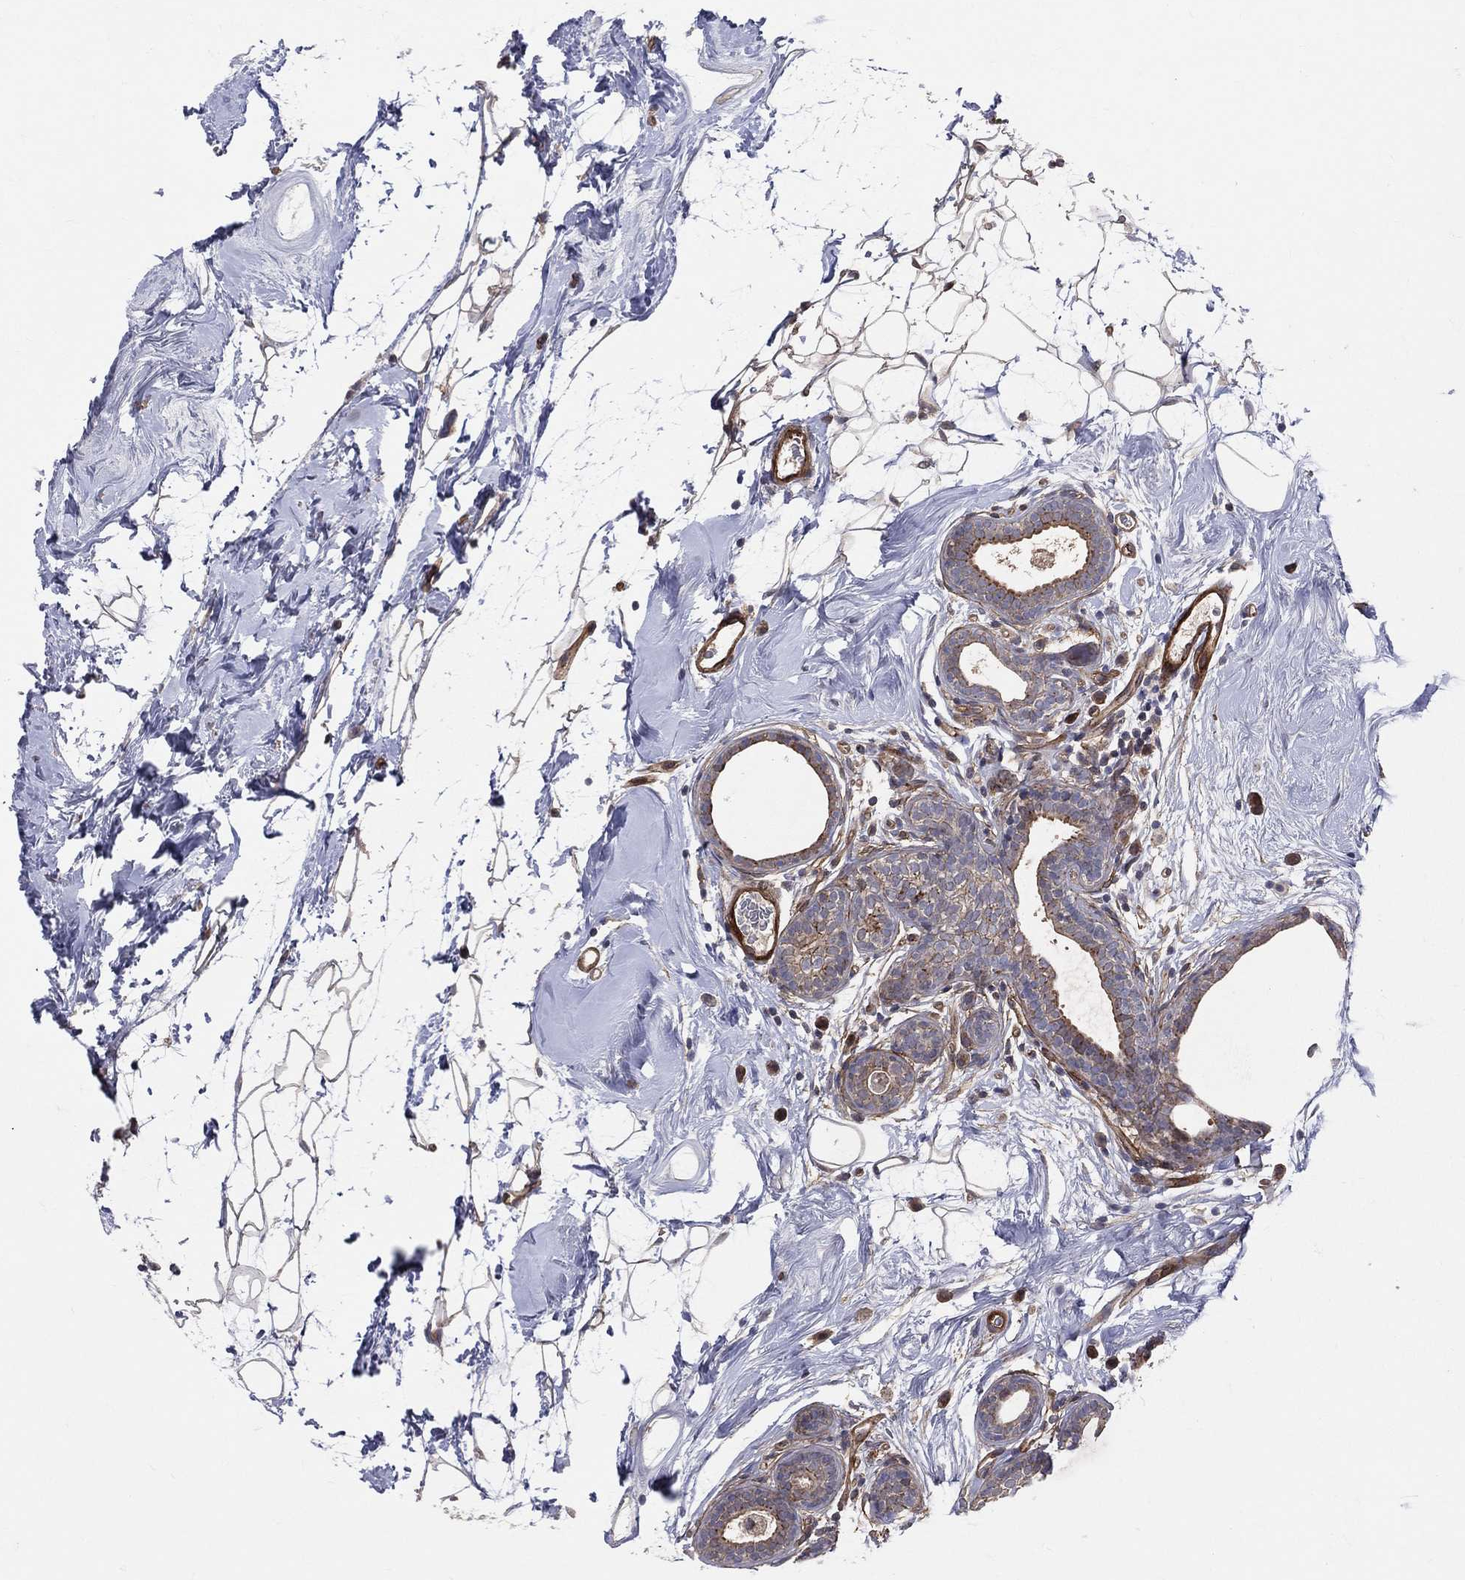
{"staining": {"intensity": "moderate", "quantity": "25%-75%", "location": "cytoplasmic/membranous"}, "tissue": "breast cancer", "cell_type": "Tumor cells", "image_type": "cancer", "snomed": [{"axis": "morphology", "description": "Lobular carcinoma"}, {"axis": "topography", "description": "Breast"}], "caption": "Moderate cytoplasmic/membranous positivity is present in approximately 25%-75% of tumor cells in breast cancer (lobular carcinoma).", "gene": "ENTPD1", "patient": {"sex": "female", "age": 49}}